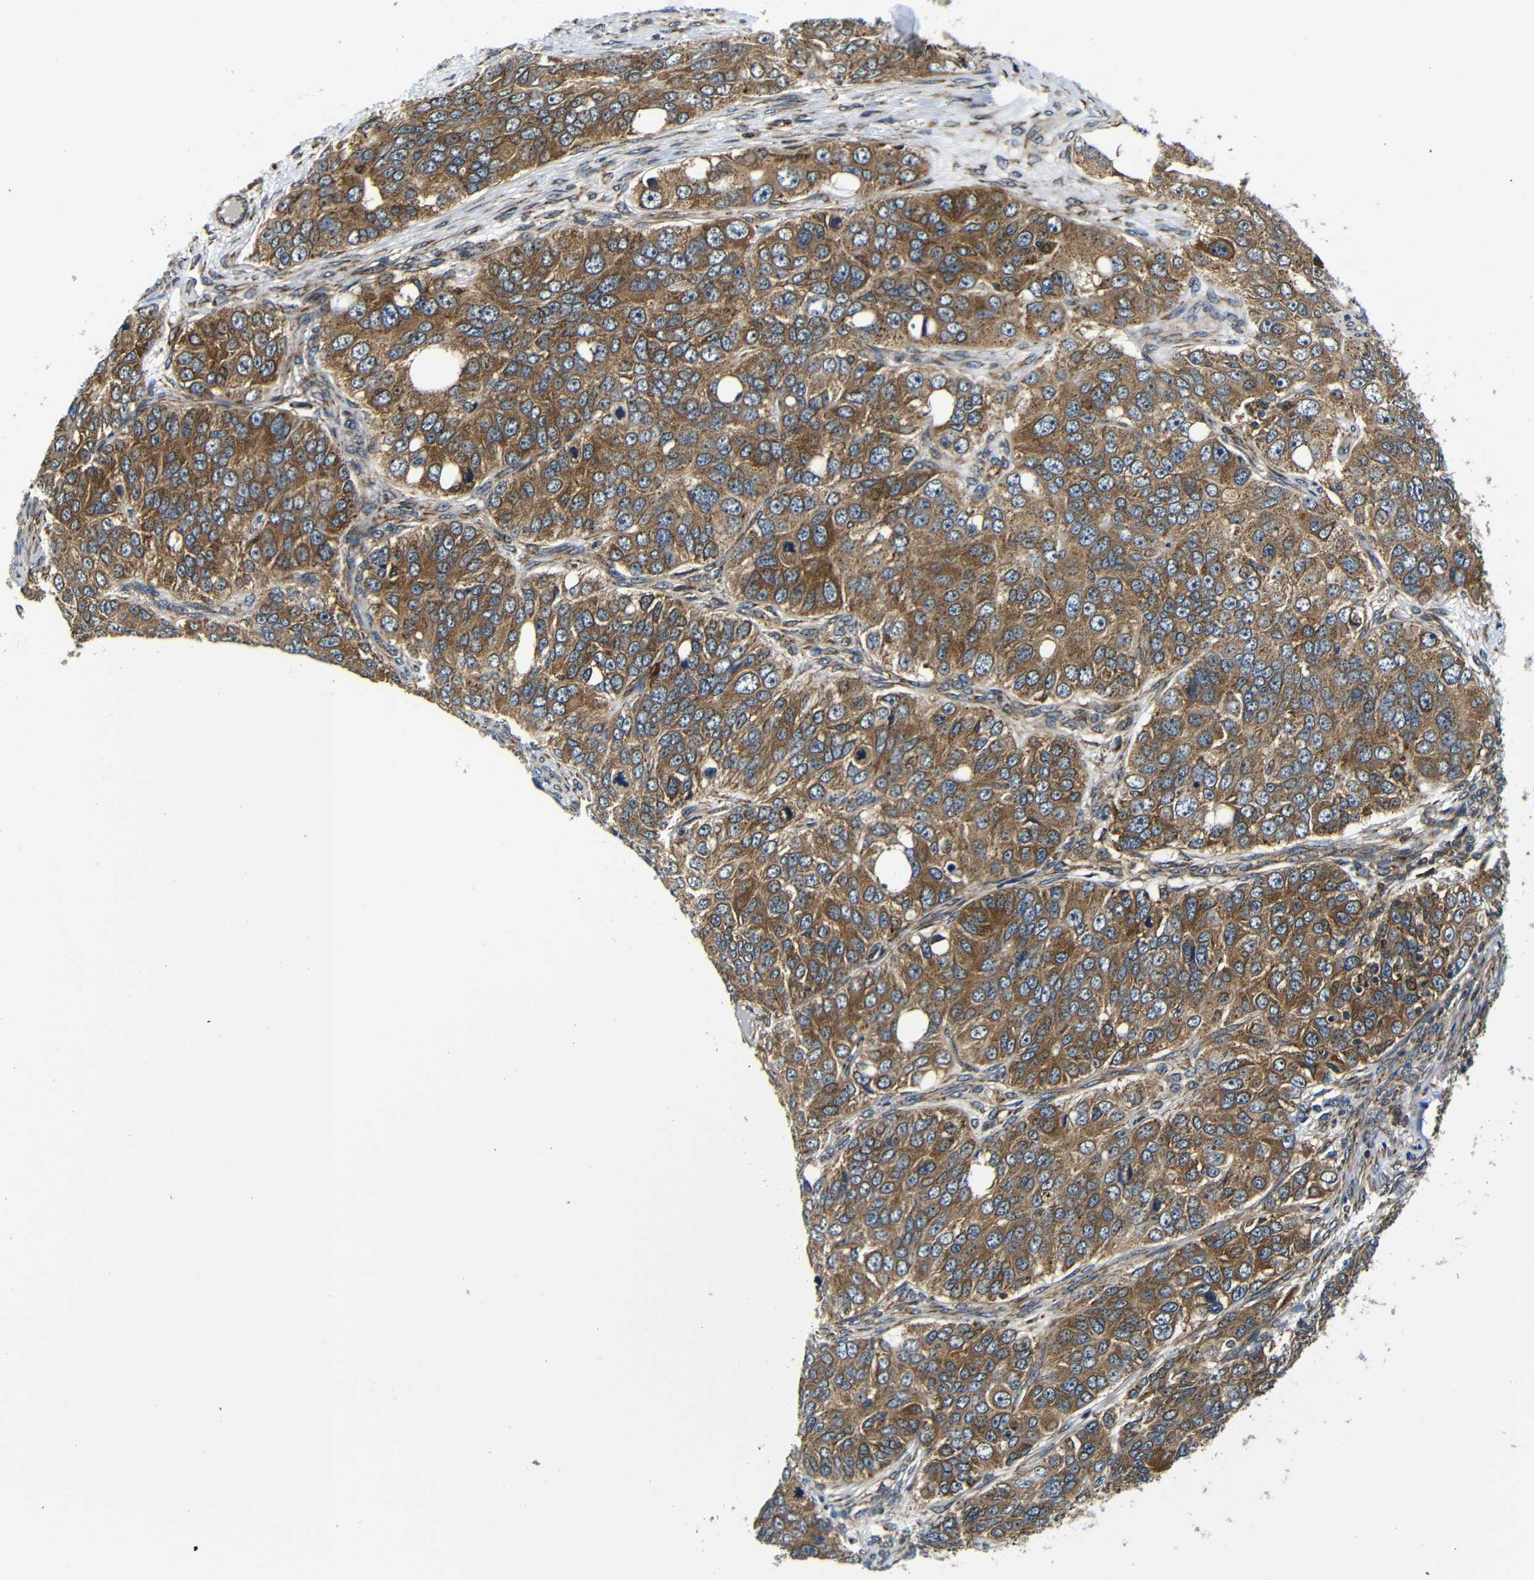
{"staining": {"intensity": "moderate", "quantity": ">75%", "location": "cytoplasmic/membranous"}, "tissue": "ovarian cancer", "cell_type": "Tumor cells", "image_type": "cancer", "snomed": [{"axis": "morphology", "description": "Carcinoma, endometroid"}, {"axis": "topography", "description": "Ovary"}], "caption": "An IHC photomicrograph of neoplastic tissue is shown. Protein staining in brown shows moderate cytoplasmic/membranous positivity in ovarian cancer (endometroid carcinoma) within tumor cells.", "gene": "ABCE1", "patient": {"sex": "female", "age": 51}}